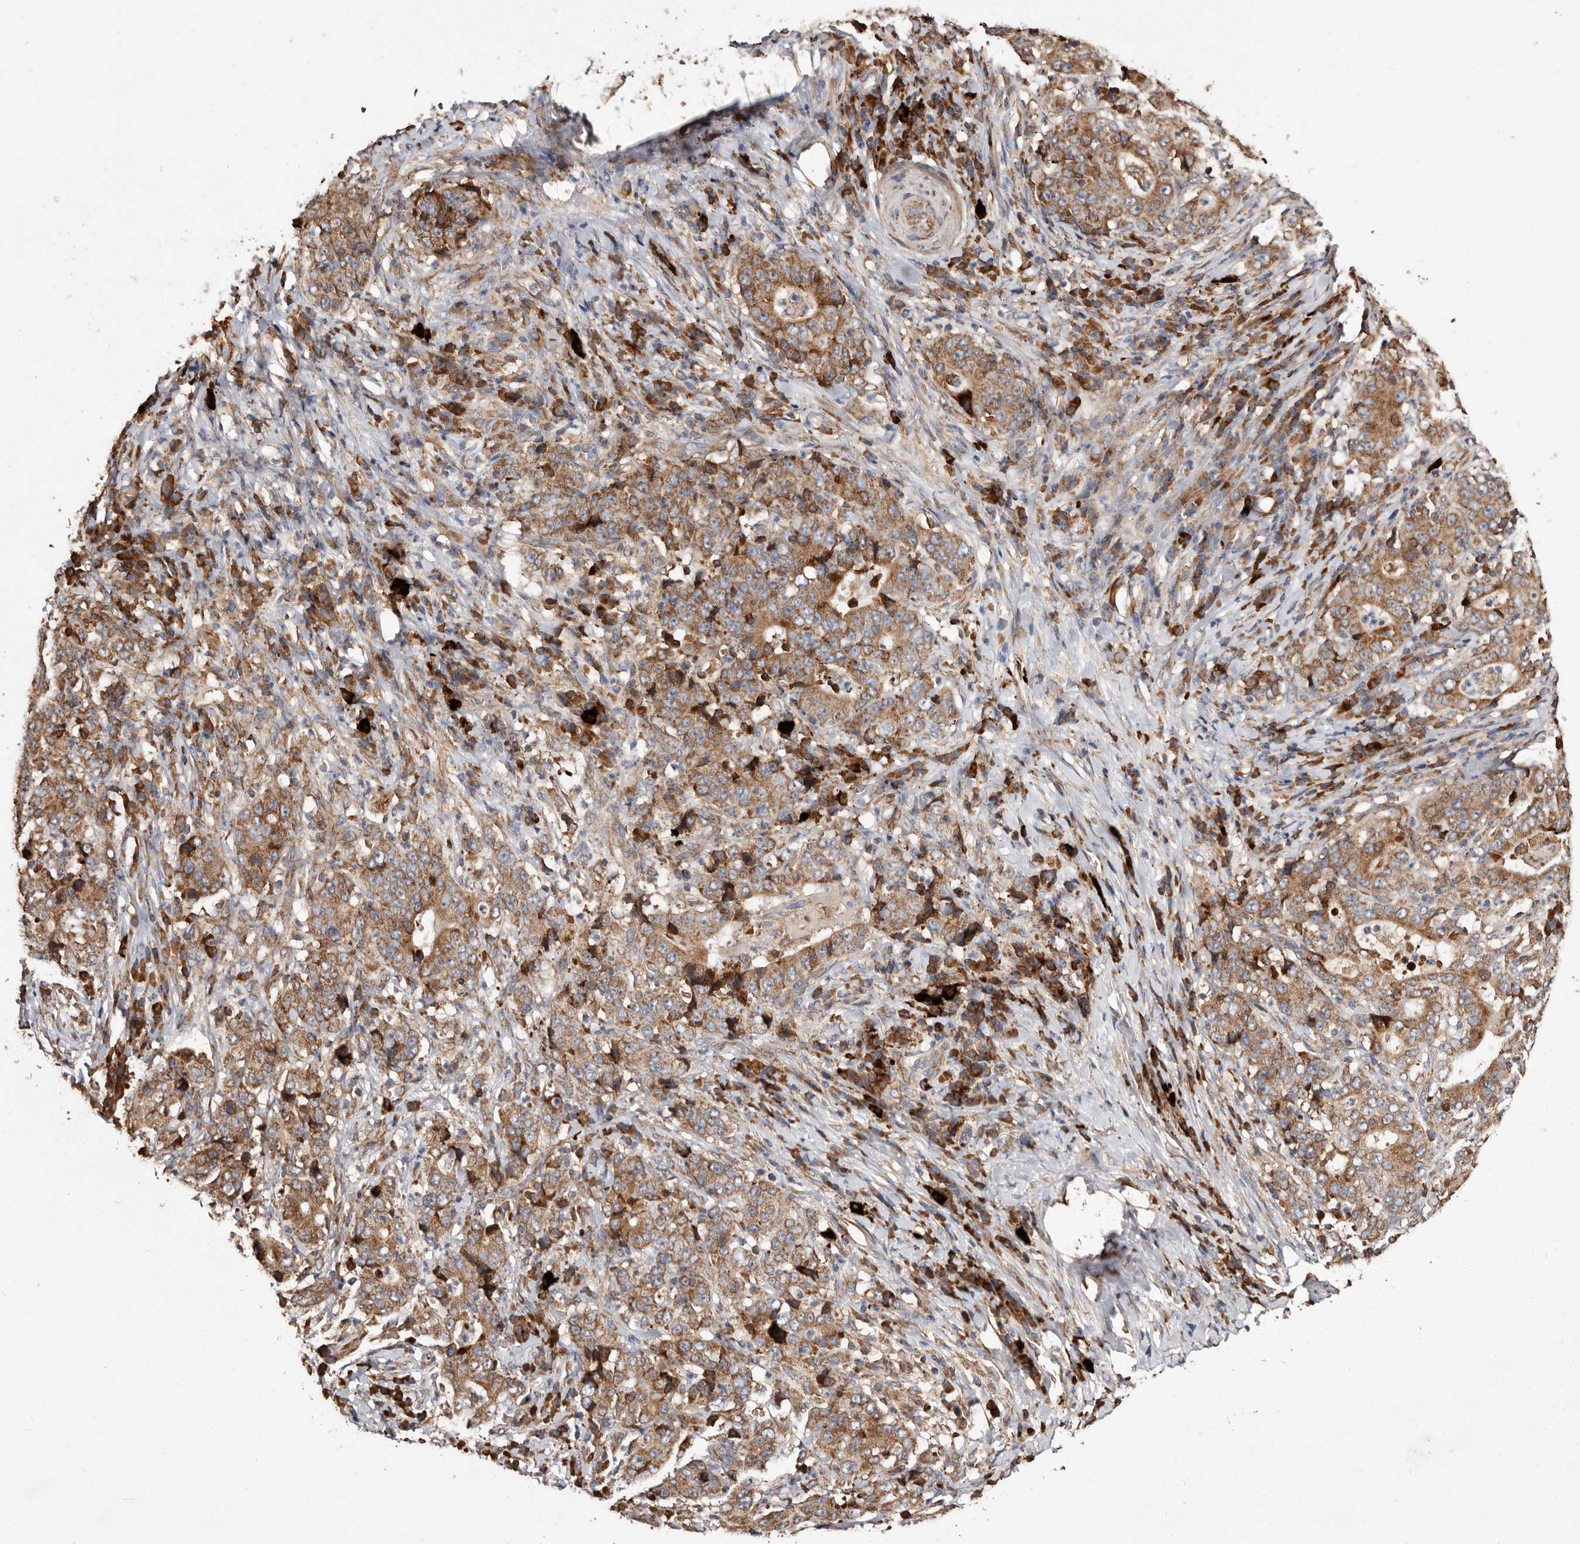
{"staining": {"intensity": "moderate", "quantity": ">75%", "location": "cytoplasmic/membranous"}, "tissue": "stomach cancer", "cell_type": "Tumor cells", "image_type": "cancer", "snomed": [{"axis": "morphology", "description": "Normal tissue, NOS"}, {"axis": "morphology", "description": "Adenocarcinoma, NOS"}, {"axis": "topography", "description": "Stomach, upper"}, {"axis": "topography", "description": "Stomach"}], "caption": "DAB immunohistochemical staining of stomach cancer (adenocarcinoma) reveals moderate cytoplasmic/membranous protein staining in about >75% of tumor cells.", "gene": "STEAP2", "patient": {"sex": "male", "age": 59}}